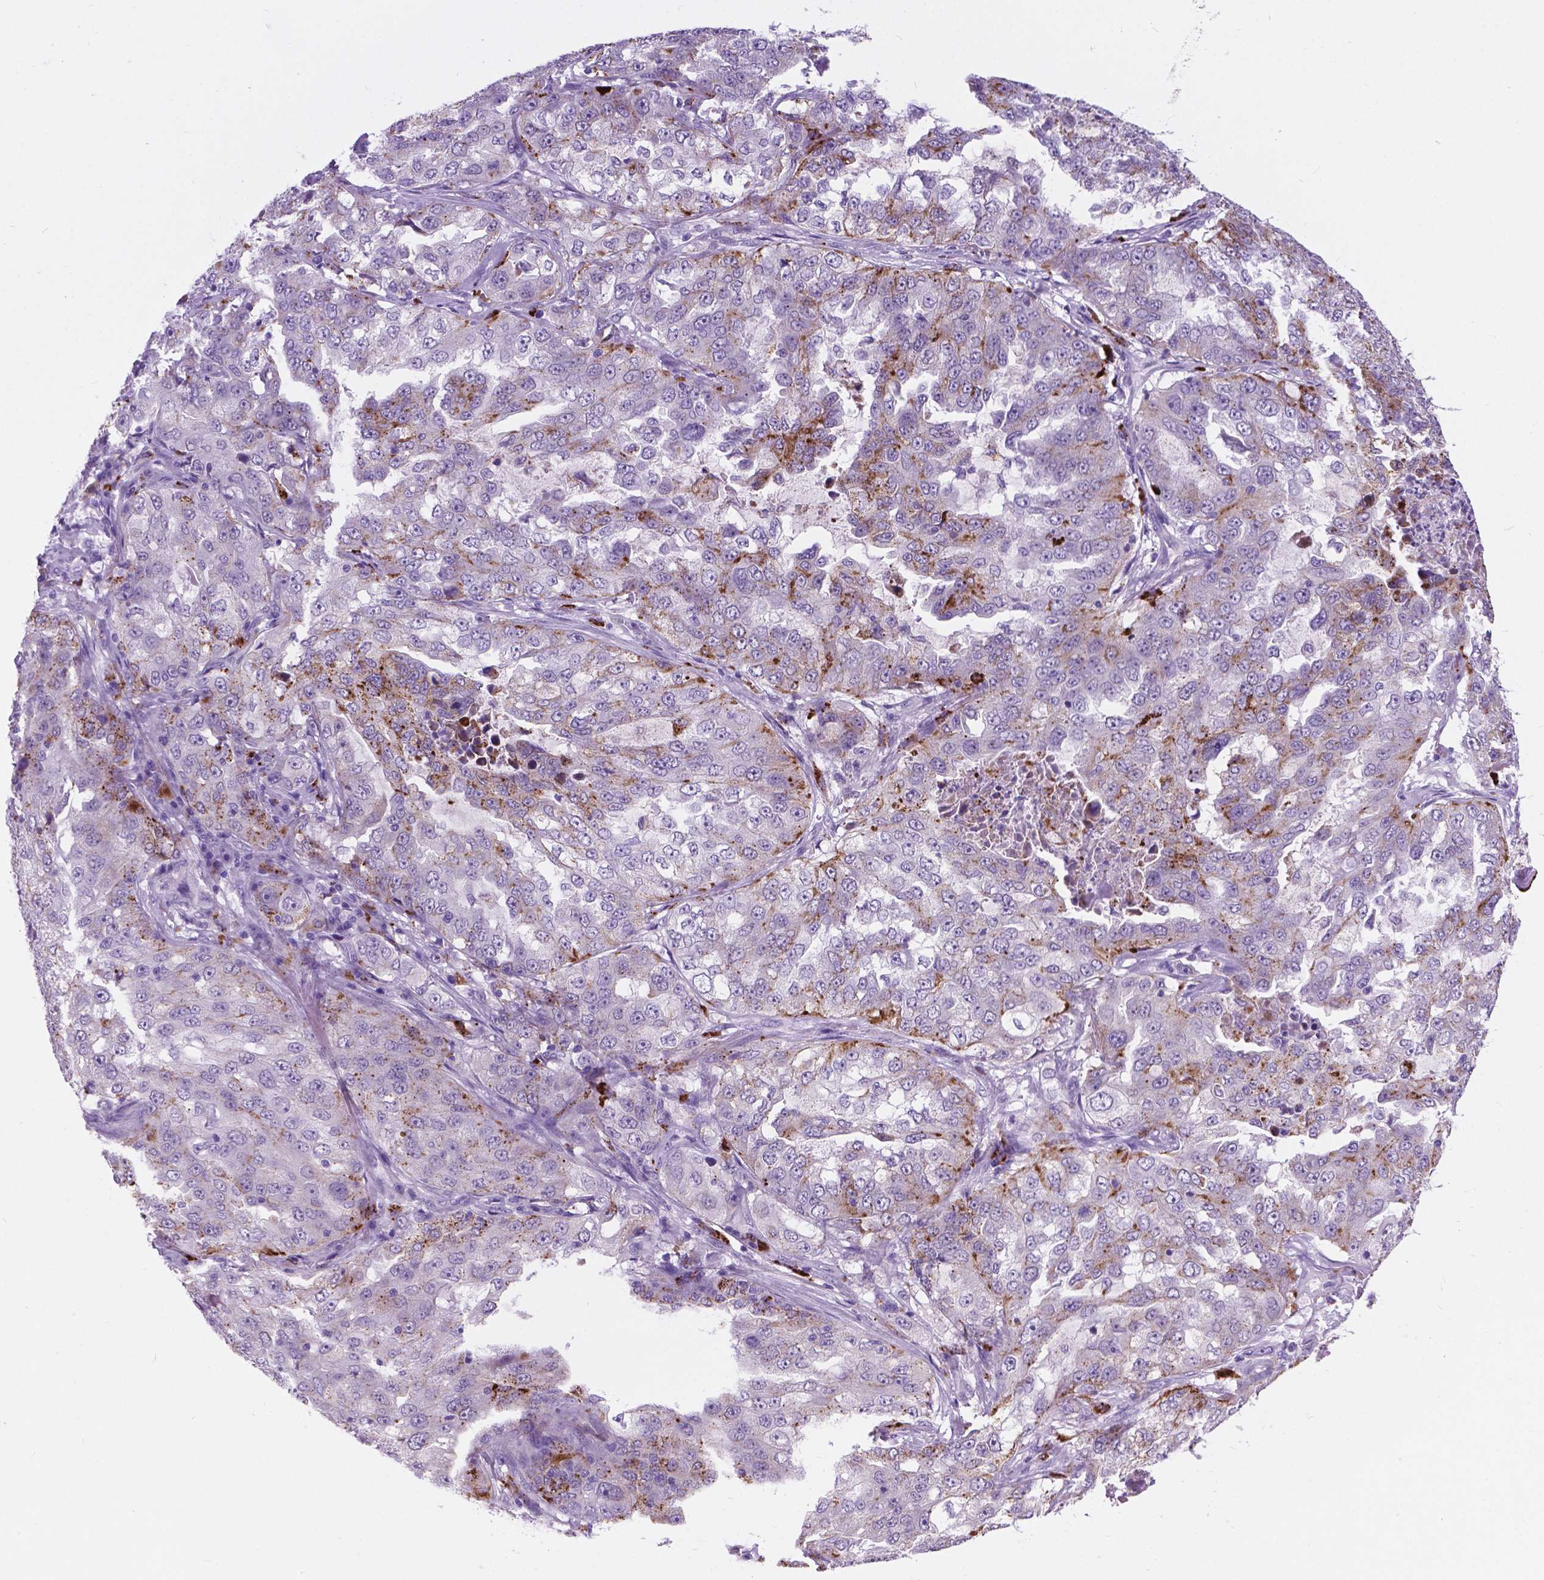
{"staining": {"intensity": "moderate", "quantity": "<25%", "location": "cytoplasmic/membranous"}, "tissue": "lung cancer", "cell_type": "Tumor cells", "image_type": "cancer", "snomed": [{"axis": "morphology", "description": "Adenocarcinoma, NOS"}, {"axis": "topography", "description": "Lung"}], "caption": "A high-resolution photomicrograph shows immunohistochemistry (IHC) staining of lung adenocarcinoma, which exhibits moderate cytoplasmic/membranous expression in about <25% of tumor cells.", "gene": "ARMS2", "patient": {"sex": "female", "age": 61}}